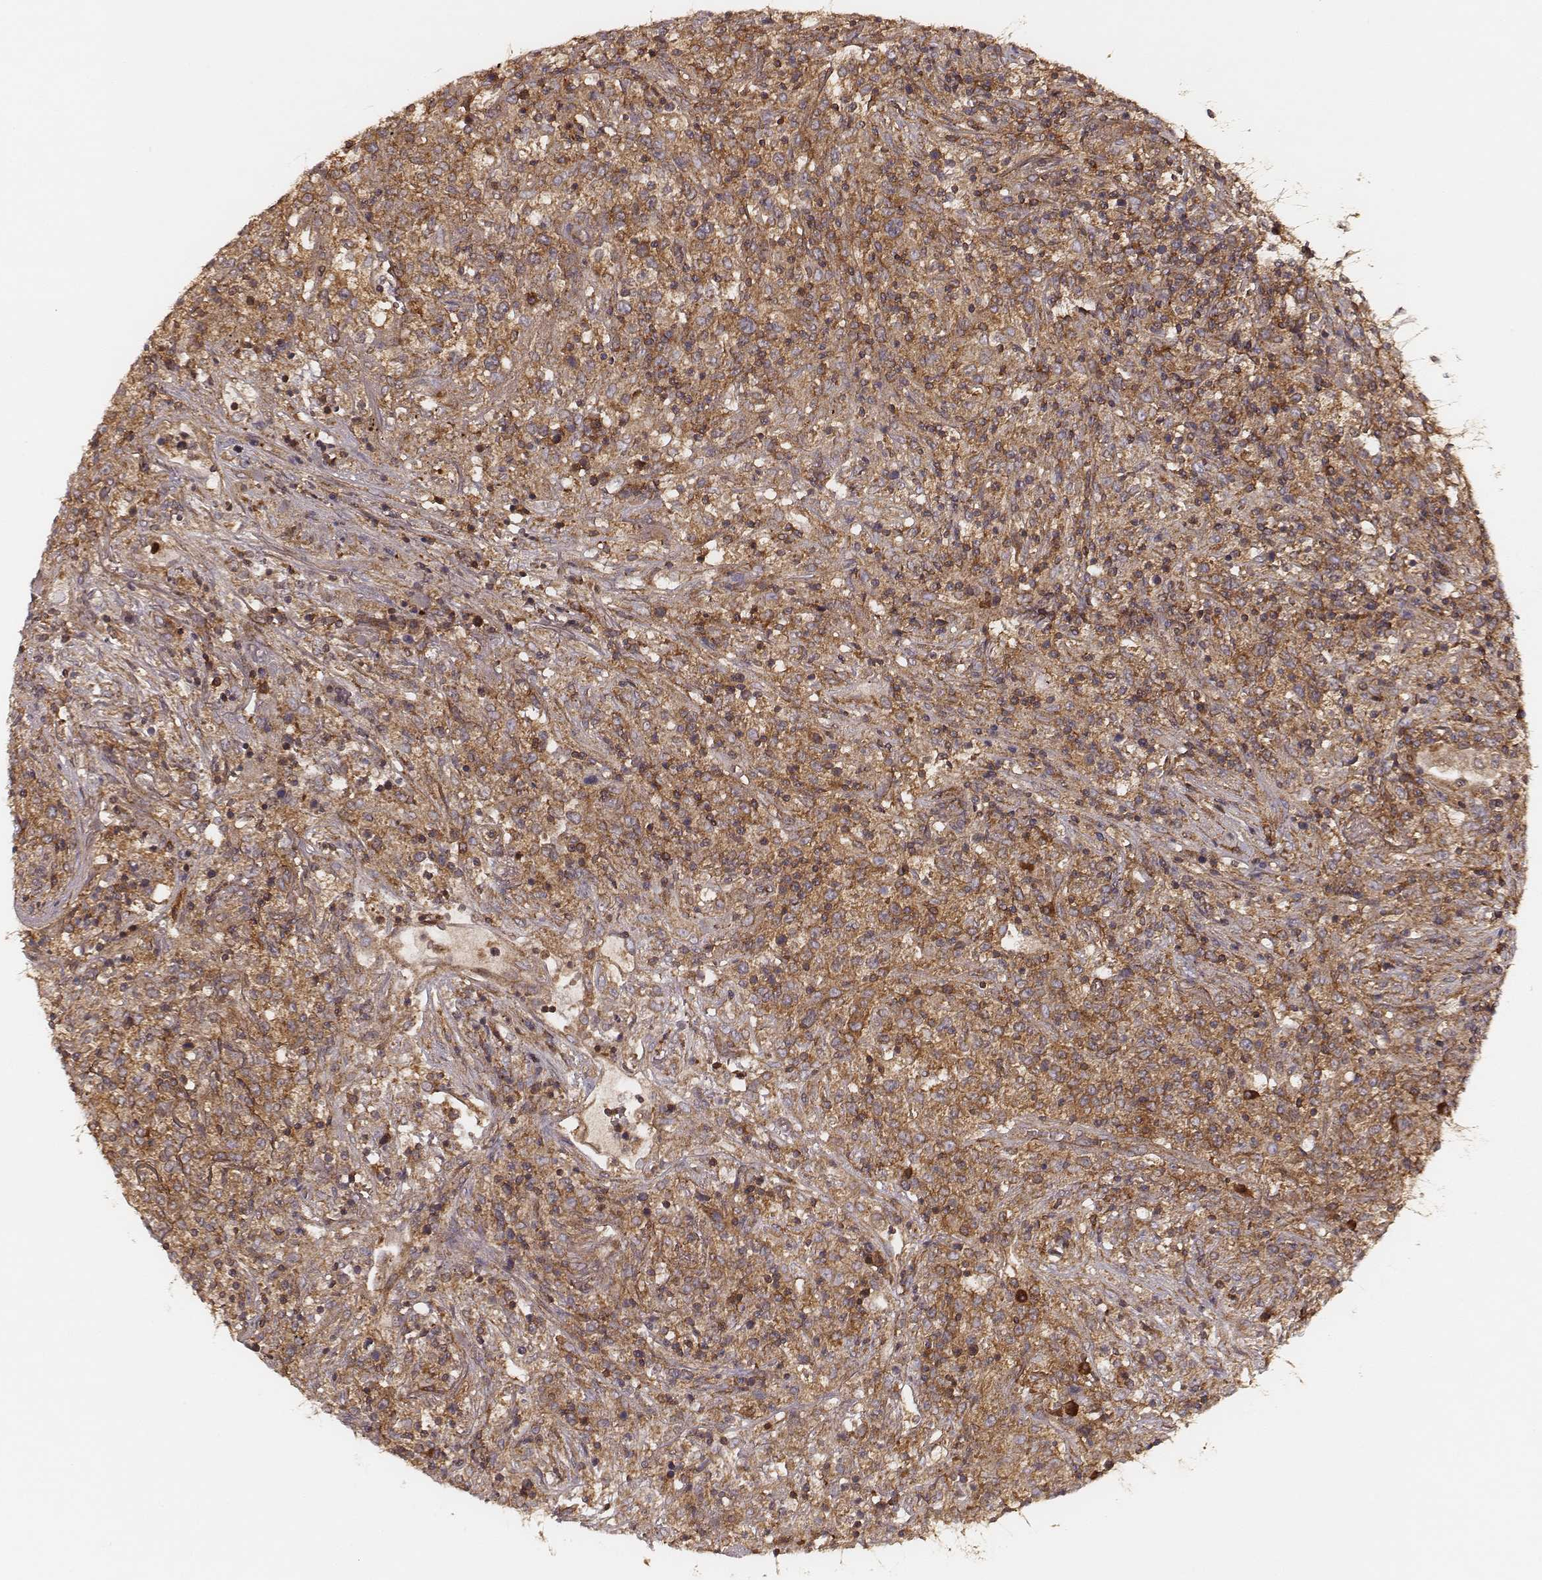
{"staining": {"intensity": "moderate", "quantity": ">75%", "location": "cytoplasmic/membranous"}, "tissue": "lymphoma", "cell_type": "Tumor cells", "image_type": "cancer", "snomed": [{"axis": "morphology", "description": "Malignant lymphoma, non-Hodgkin's type, High grade"}, {"axis": "topography", "description": "Lung"}], "caption": "The micrograph exhibits immunohistochemical staining of lymphoma. There is moderate cytoplasmic/membranous positivity is present in approximately >75% of tumor cells.", "gene": "CARS1", "patient": {"sex": "male", "age": 79}}